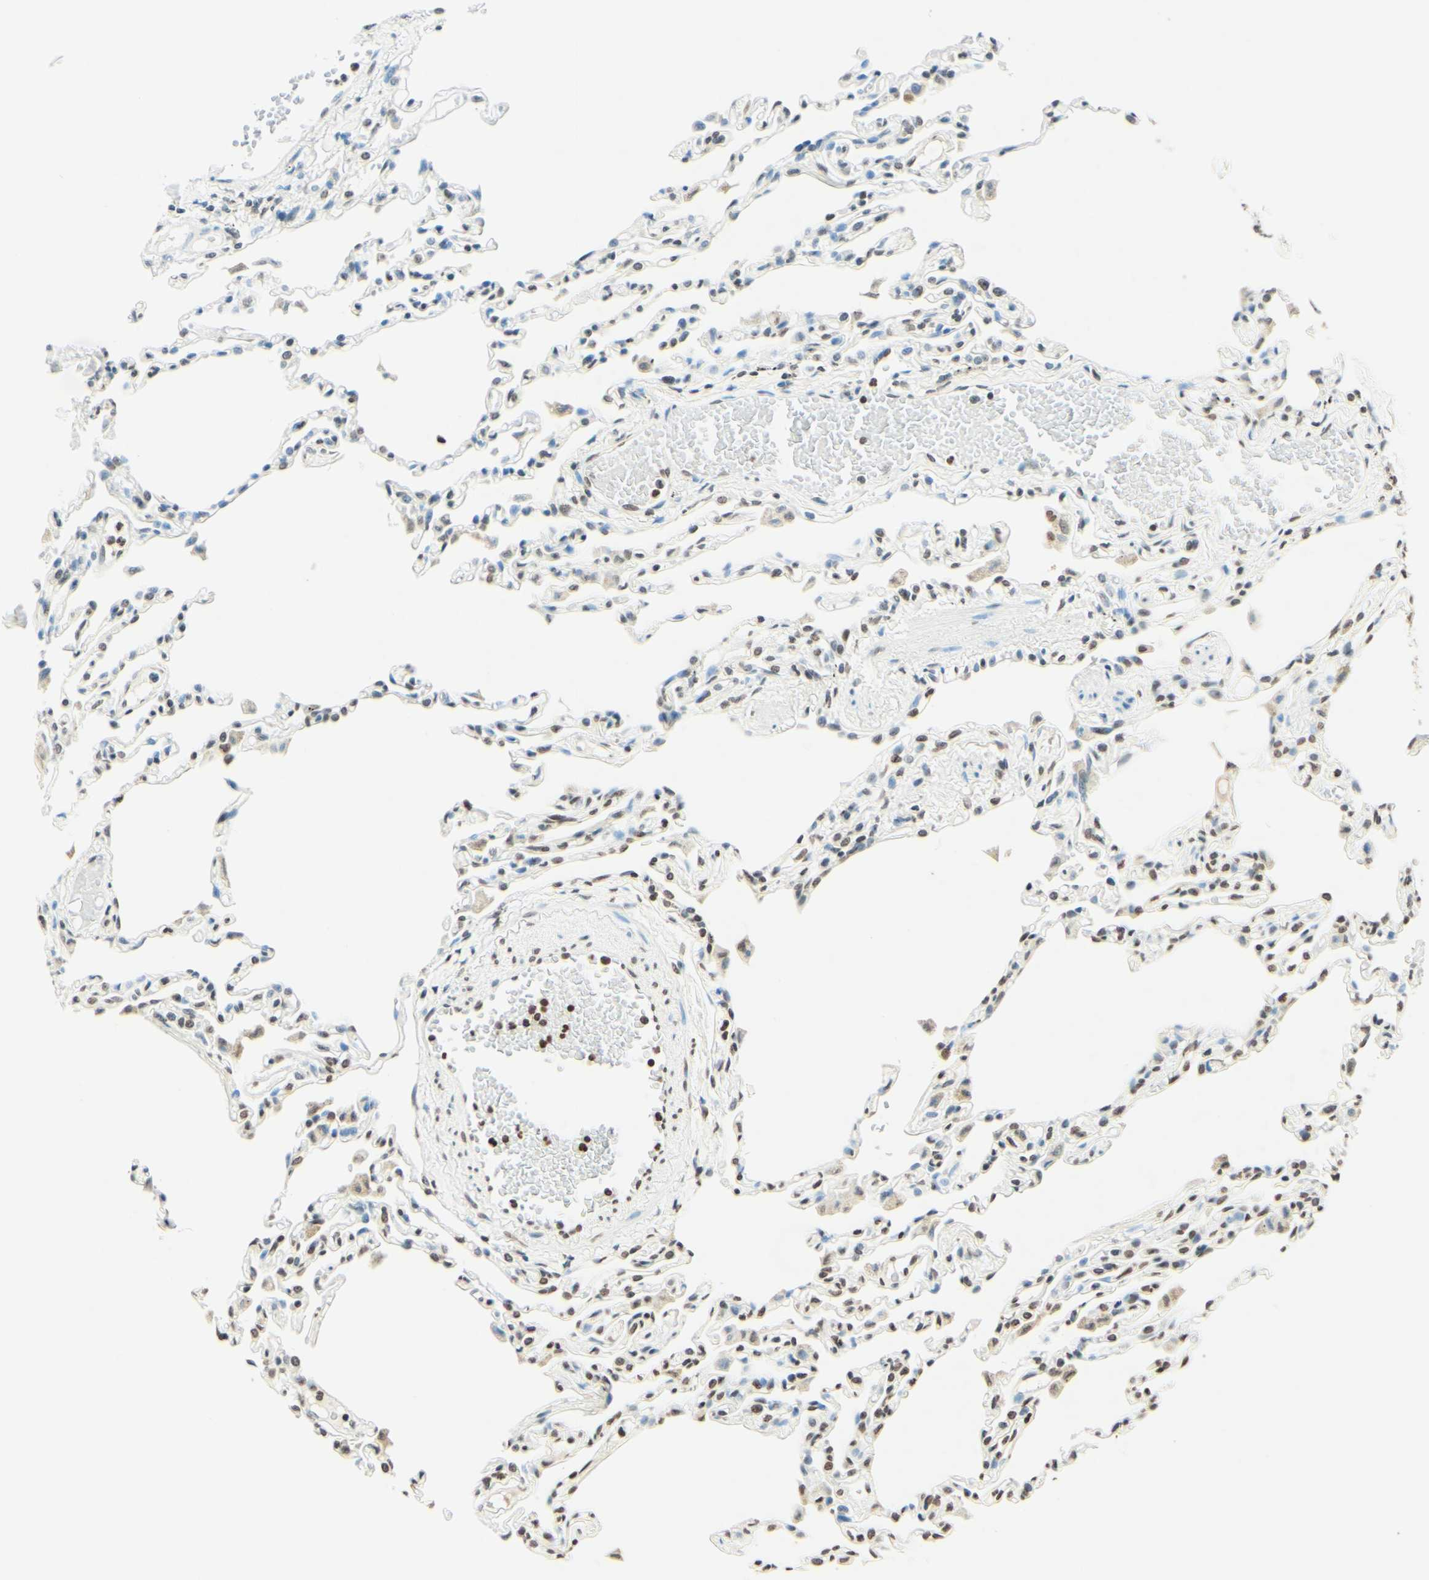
{"staining": {"intensity": "moderate", "quantity": "25%-75%", "location": "nuclear"}, "tissue": "lung", "cell_type": "Alveolar cells", "image_type": "normal", "snomed": [{"axis": "morphology", "description": "Normal tissue, NOS"}, {"axis": "topography", "description": "Lung"}], "caption": "Protein expression analysis of normal lung displays moderate nuclear expression in approximately 25%-75% of alveolar cells.", "gene": "MSH2", "patient": {"sex": "female", "age": 49}}